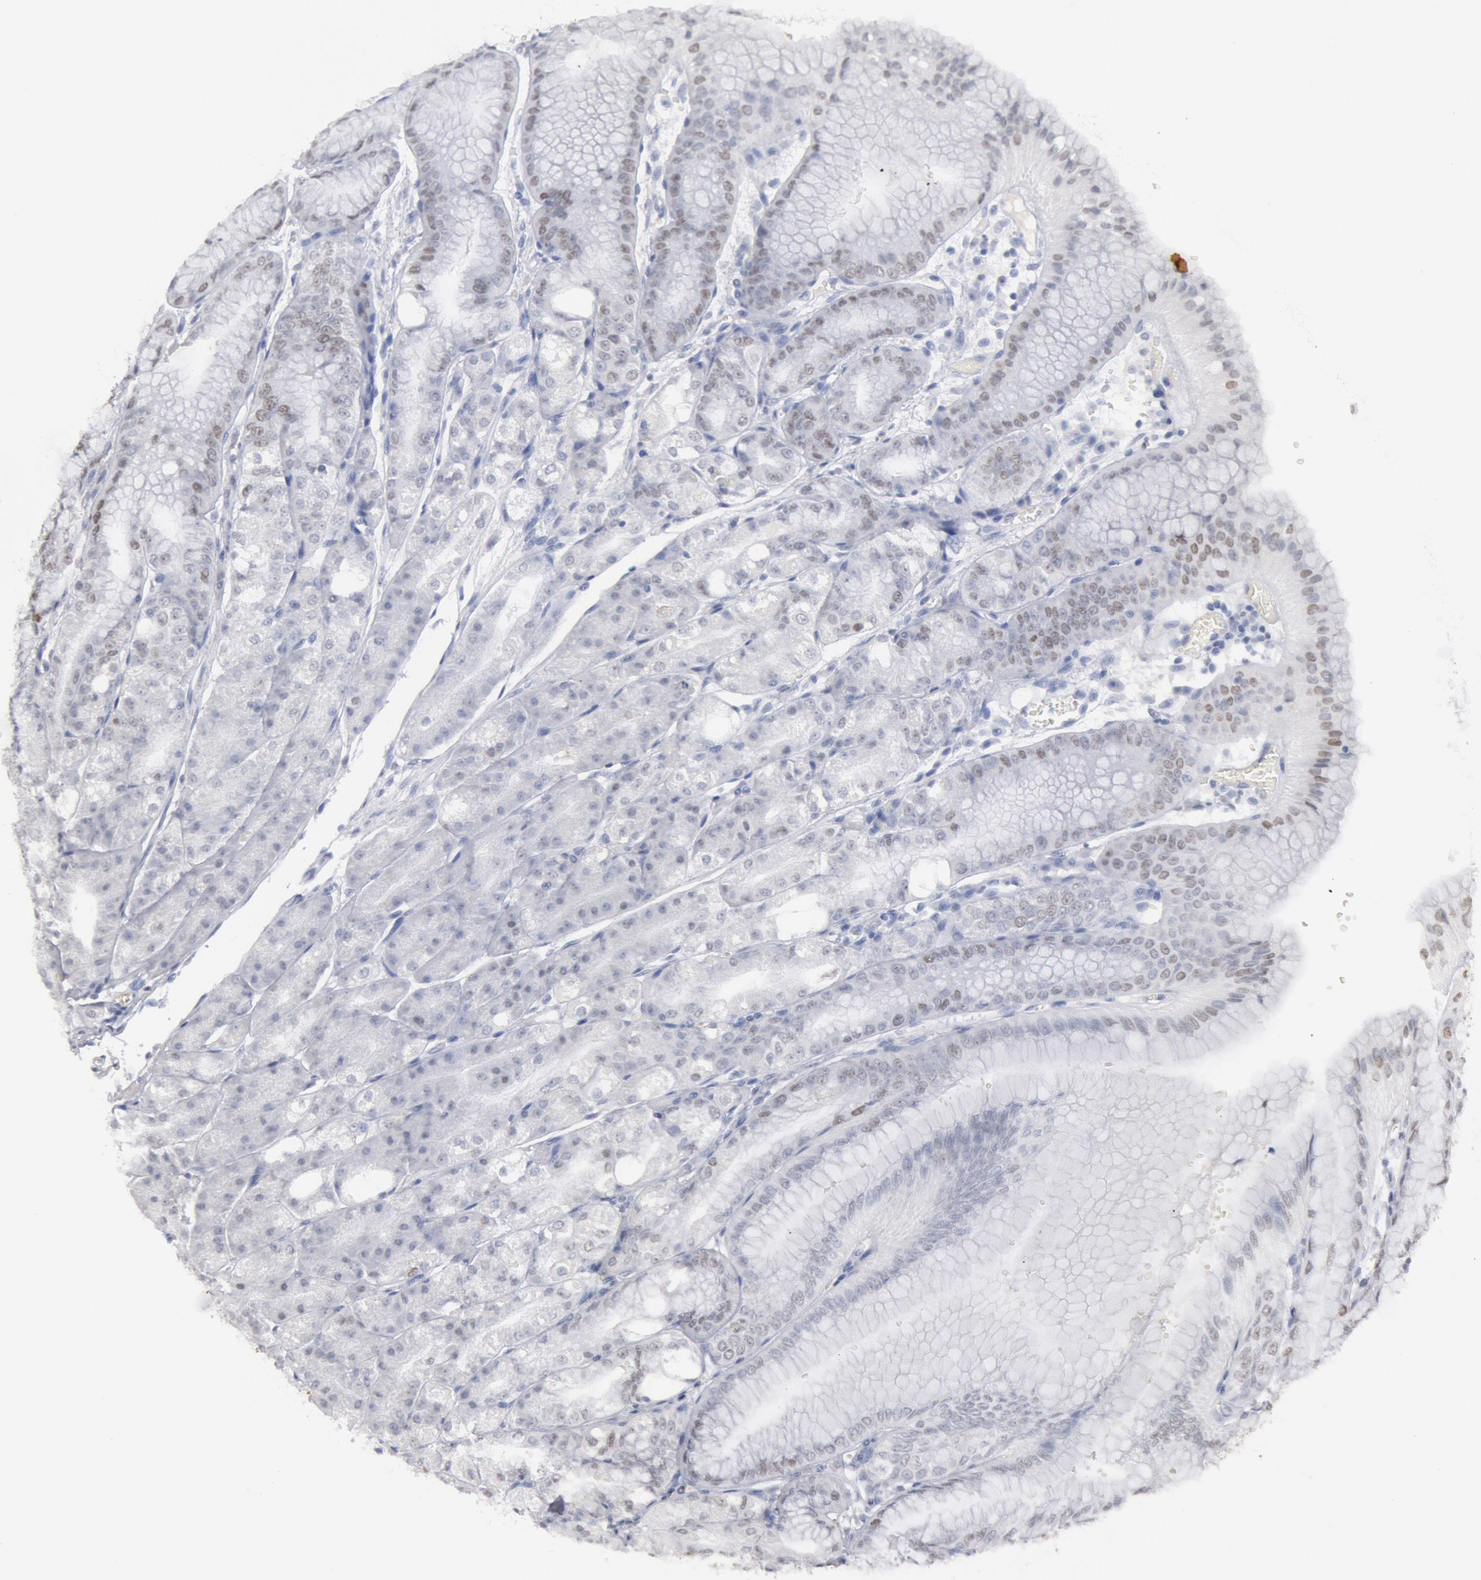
{"staining": {"intensity": "moderate", "quantity": "25%-75%", "location": "nuclear"}, "tissue": "stomach", "cell_type": "Glandular cells", "image_type": "normal", "snomed": [{"axis": "morphology", "description": "Normal tissue, NOS"}, {"axis": "topography", "description": "Stomach, lower"}], "caption": "Immunohistochemistry image of normal human stomach stained for a protein (brown), which demonstrates medium levels of moderate nuclear positivity in approximately 25%-75% of glandular cells.", "gene": "FOXA2", "patient": {"sex": "male", "age": 71}}